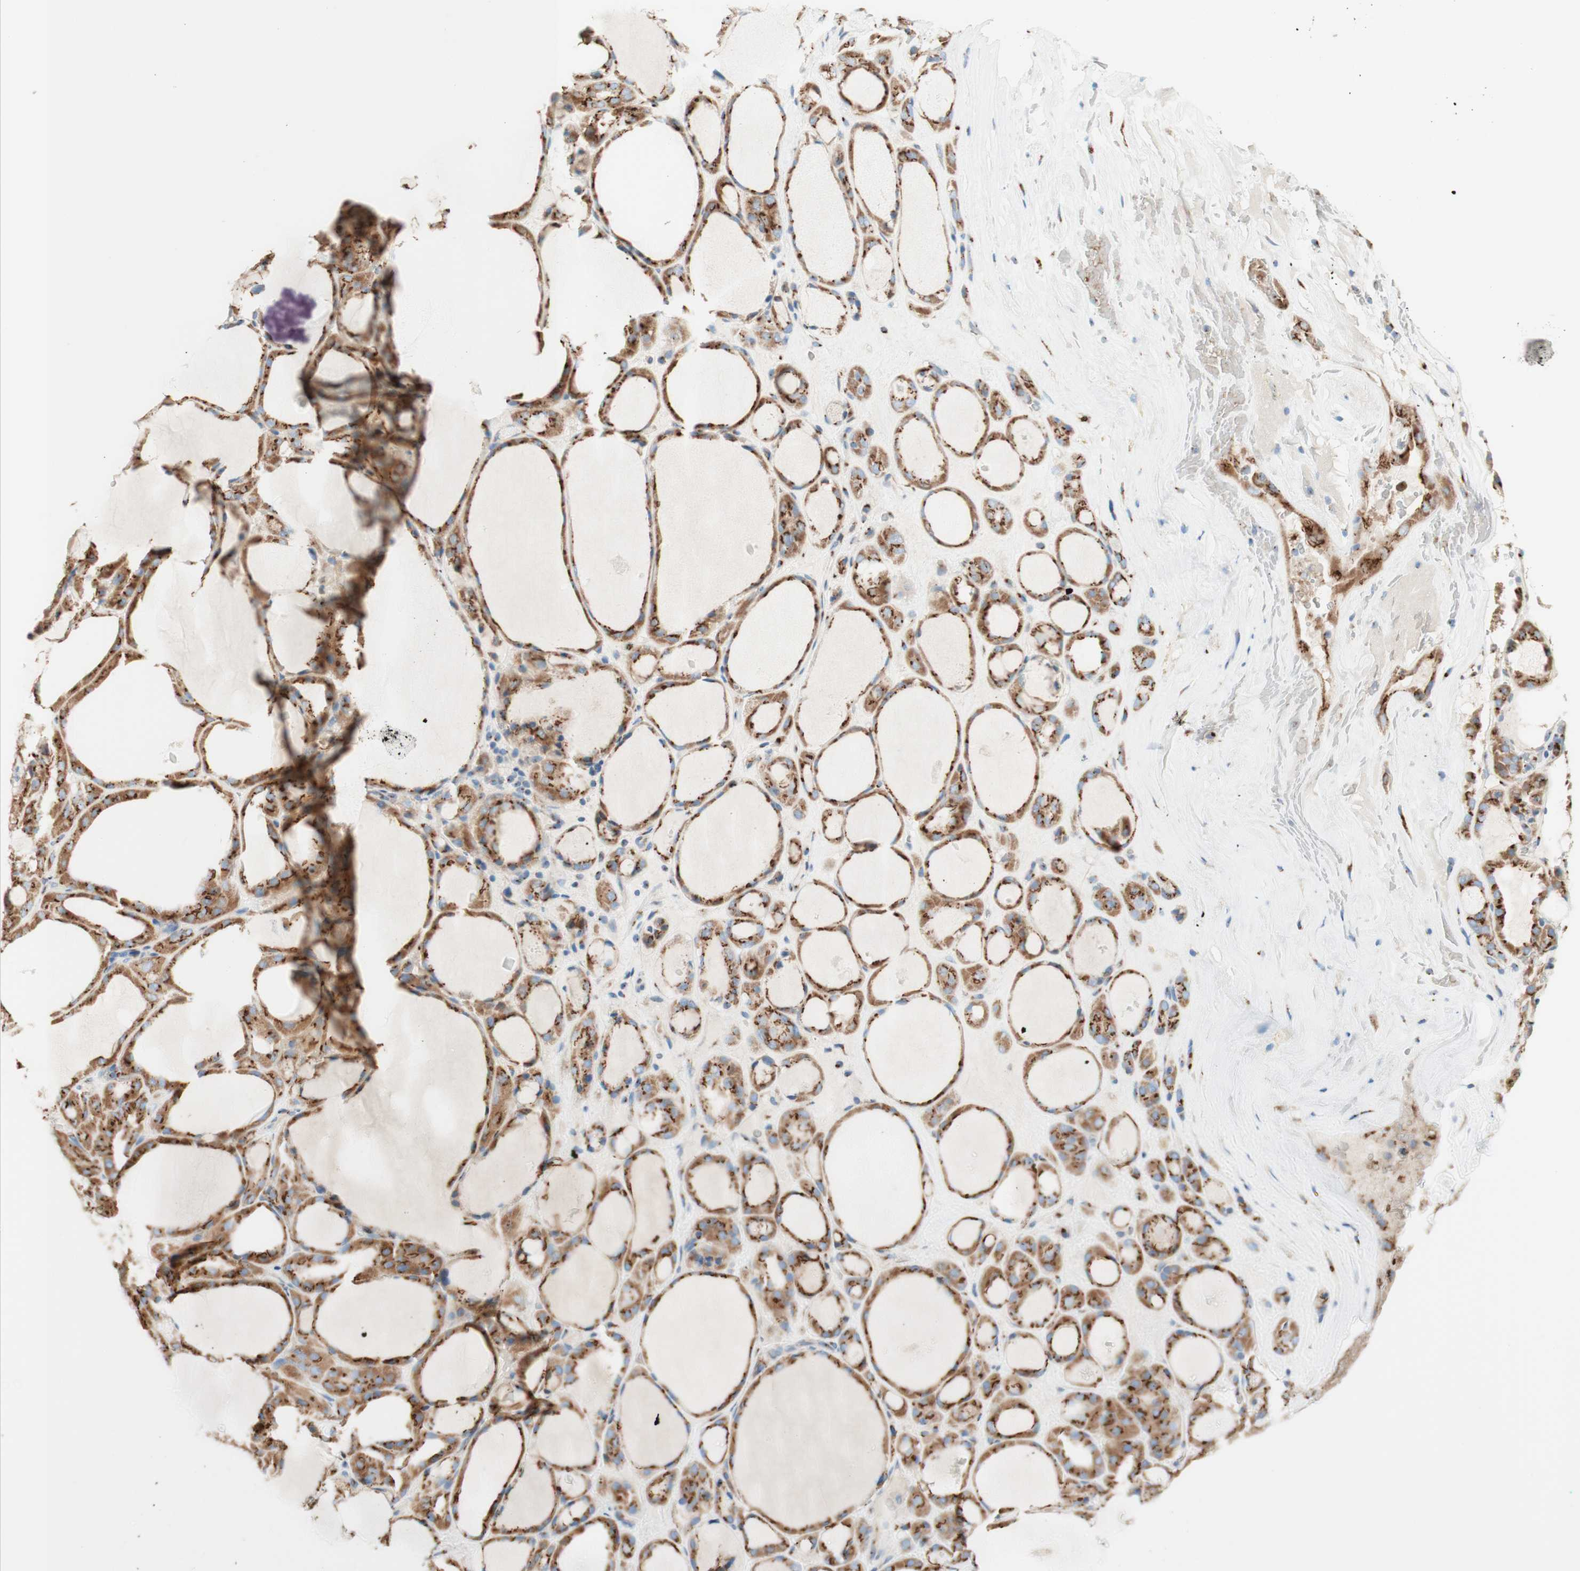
{"staining": {"intensity": "strong", "quantity": ">75%", "location": "cytoplasmic/membranous"}, "tissue": "thyroid gland", "cell_type": "Glandular cells", "image_type": "normal", "snomed": [{"axis": "morphology", "description": "Normal tissue, NOS"}, {"axis": "morphology", "description": "Carcinoma, NOS"}, {"axis": "topography", "description": "Thyroid gland"}], "caption": "Human thyroid gland stained for a protein (brown) shows strong cytoplasmic/membranous positive positivity in about >75% of glandular cells.", "gene": "GOLGB1", "patient": {"sex": "female", "age": 86}}